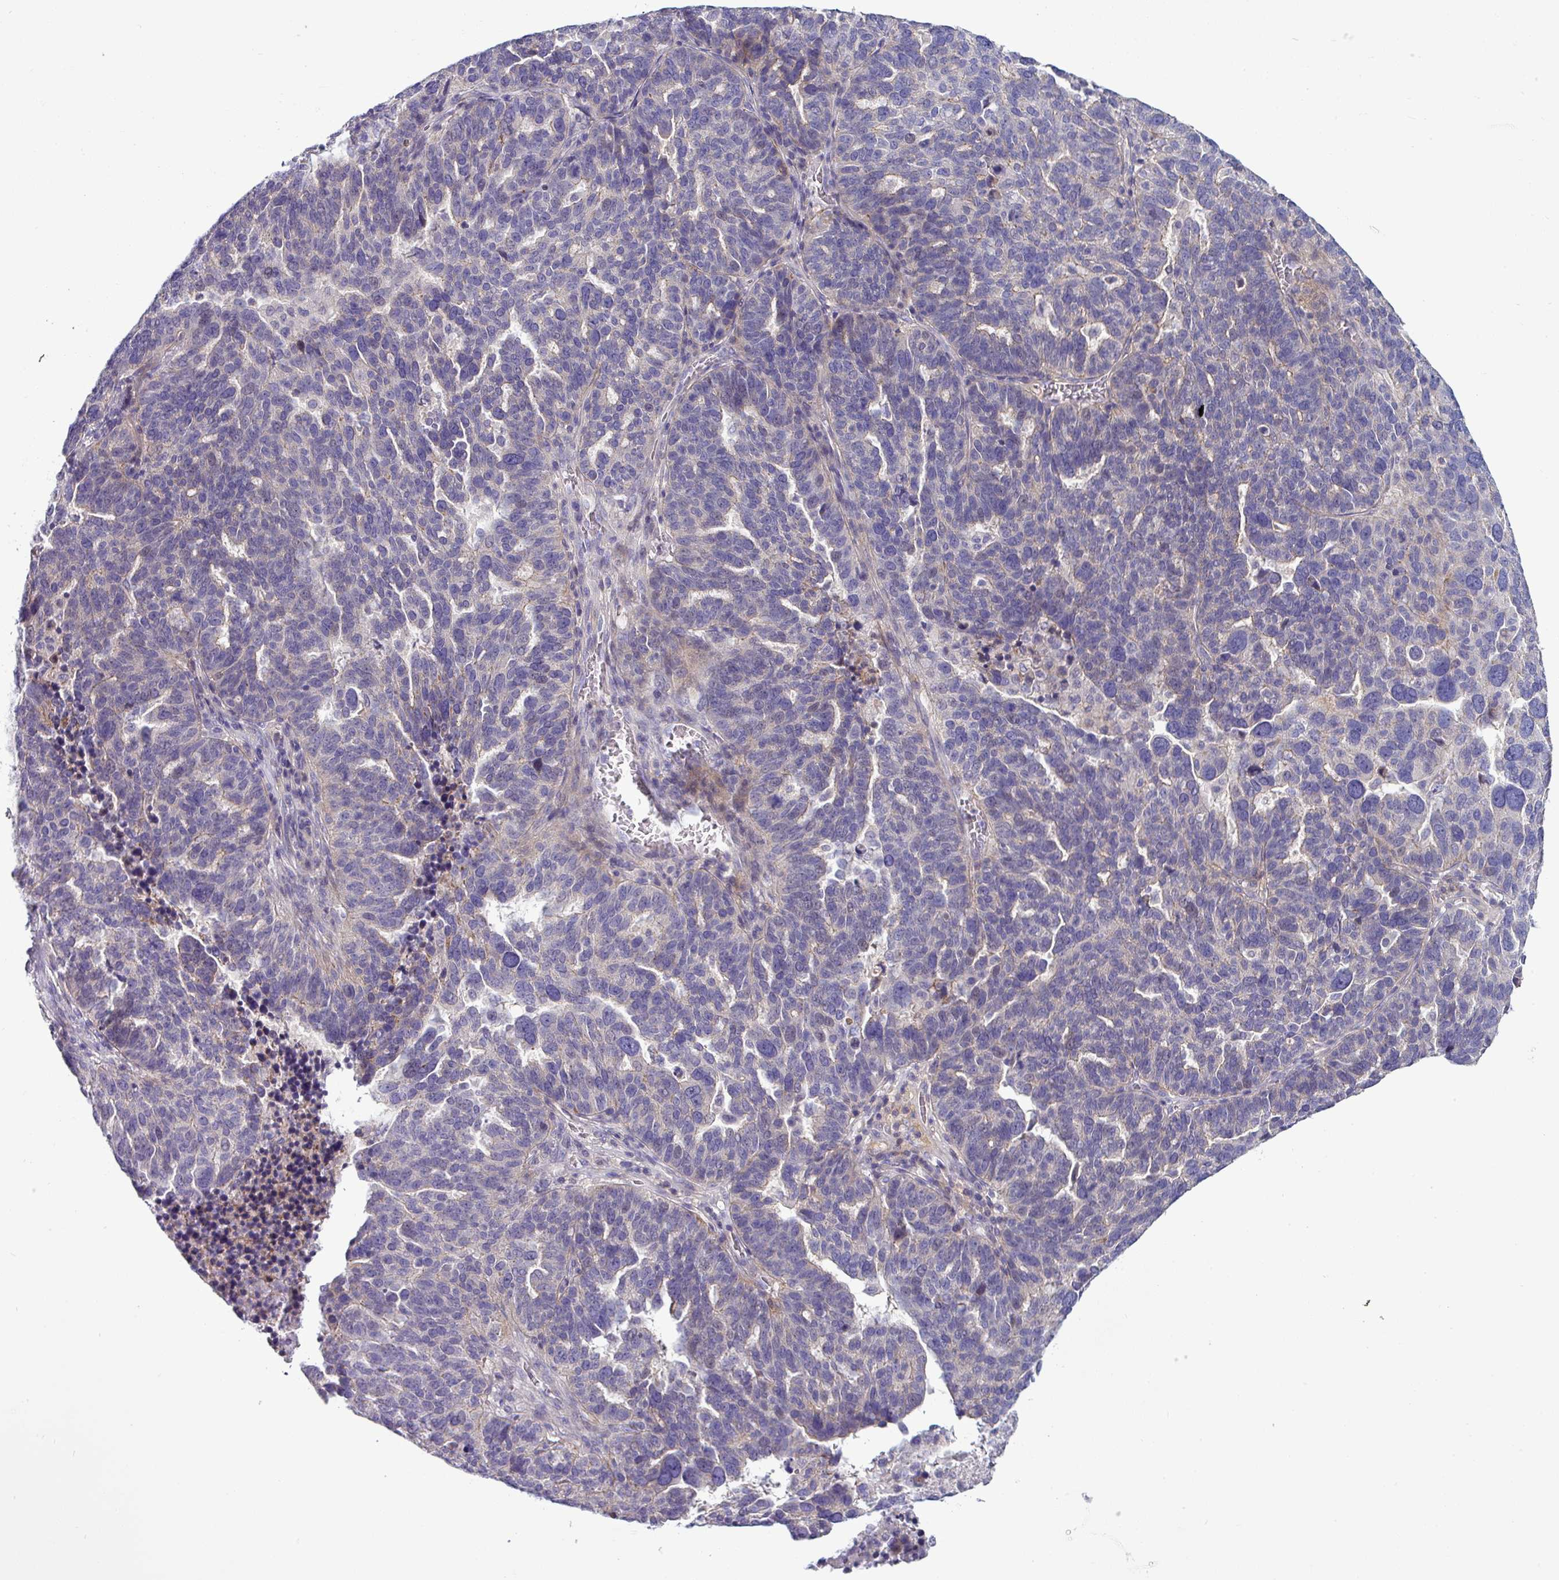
{"staining": {"intensity": "weak", "quantity": "<25%", "location": "cytoplasmic/membranous"}, "tissue": "ovarian cancer", "cell_type": "Tumor cells", "image_type": "cancer", "snomed": [{"axis": "morphology", "description": "Cystadenocarcinoma, serous, NOS"}, {"axis": "topography", "description": "Ovary"}], "caption": "Protein analysis of ovarian serous cystadenocarcinoma shows no significant staining in tumor cells. (DAB immunohistochemistry (IHC) visualized using brightfield microscopy, high magnification).", "gene": "ACAP3", "patient": {"sex": "female", "age": 59}}